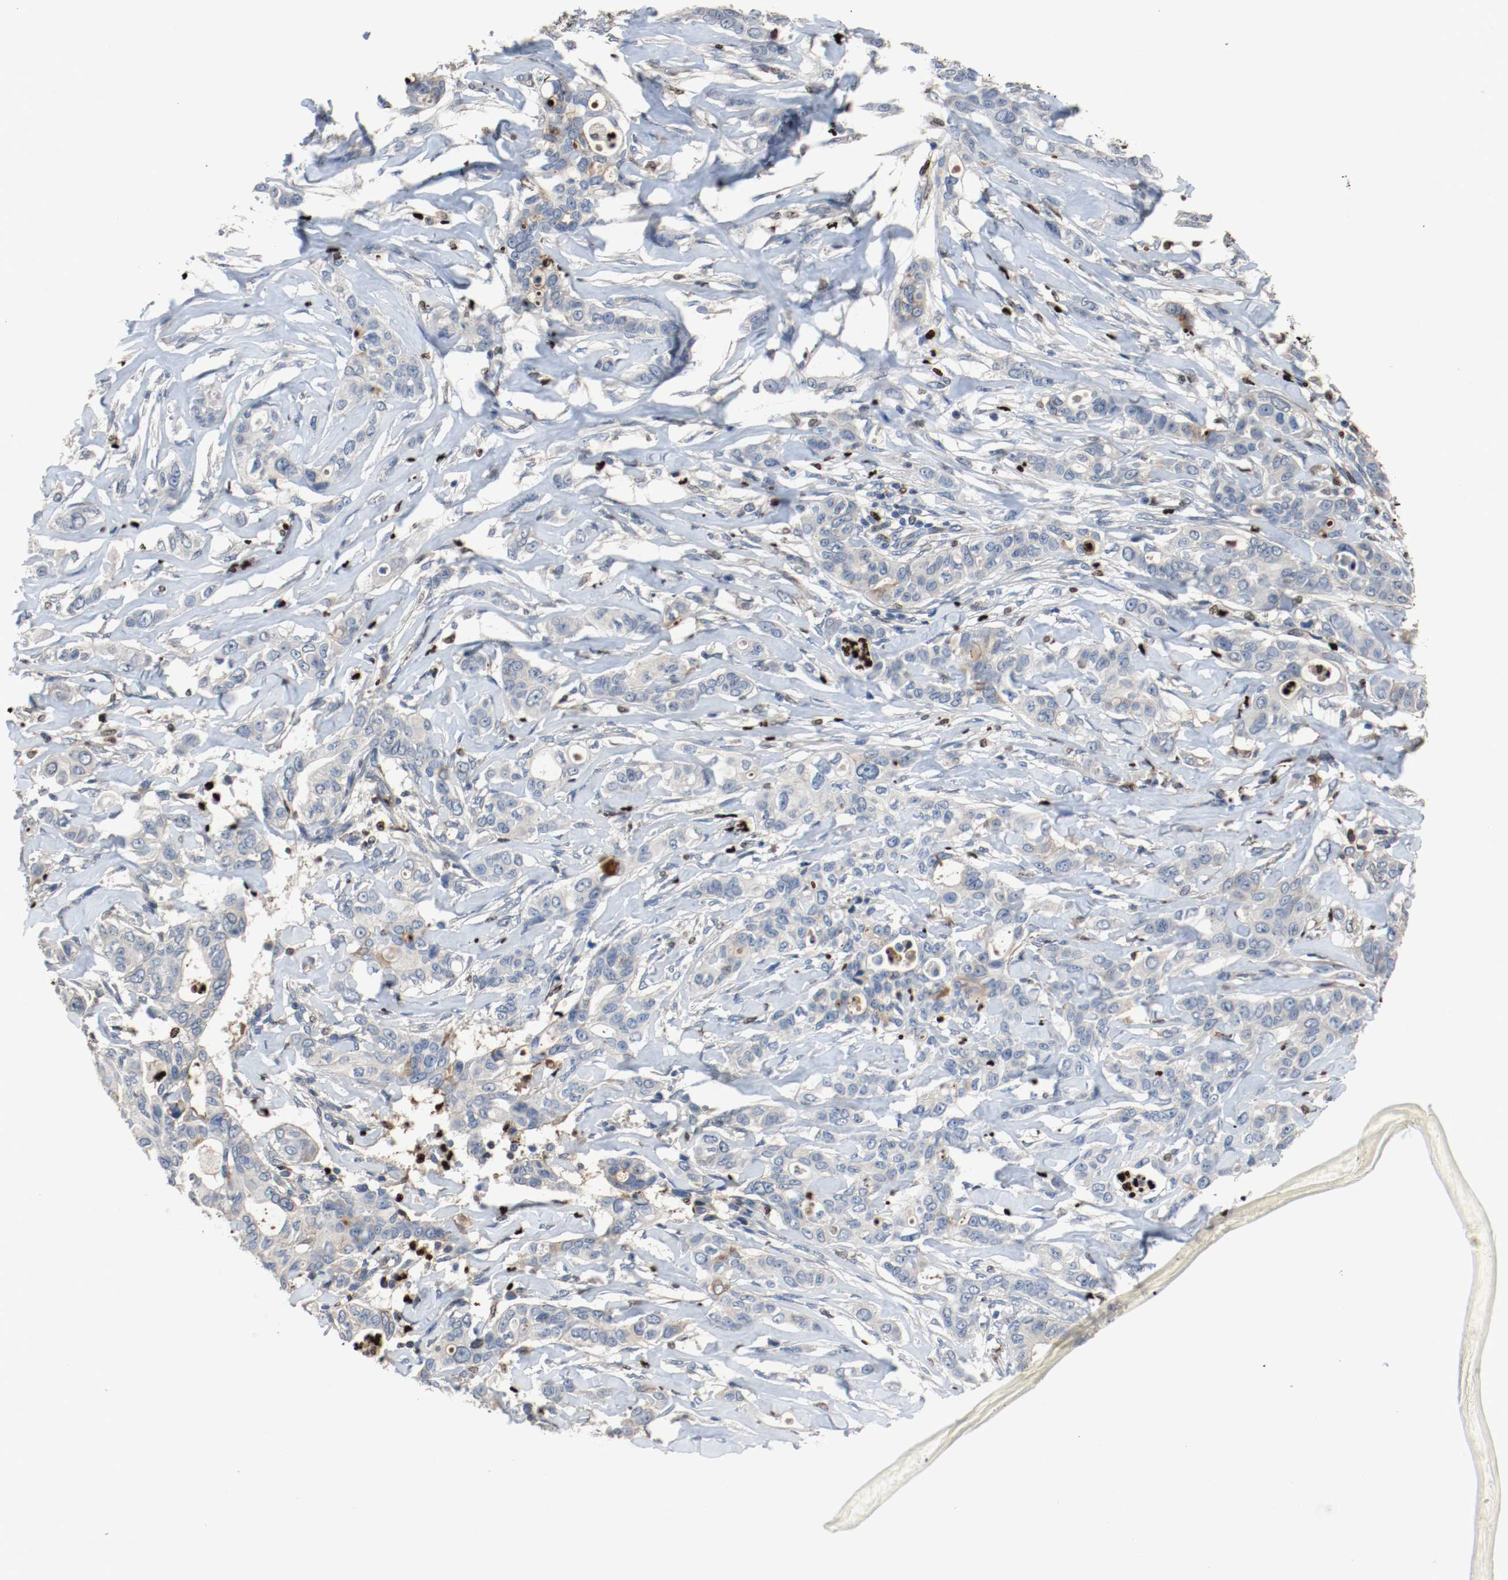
{"staining": {"intensity": "negative", "quantity": "none", "location": "none"}, "tissue": "liver cancer", "cell_type": "Tumor cells", "image_type": "cancer", "snomed": [{"axis": "morphology", "description": "Cholangiocarcinoma"}, {"axis": "topography", "description": "Liver"}], "caption": "An image of liver cholangiocarcinoma stained for a protein demonstrates no brown staining in tumor cells.", "gene": "BLK", "patient": {"sex": "female", "age": 67}}